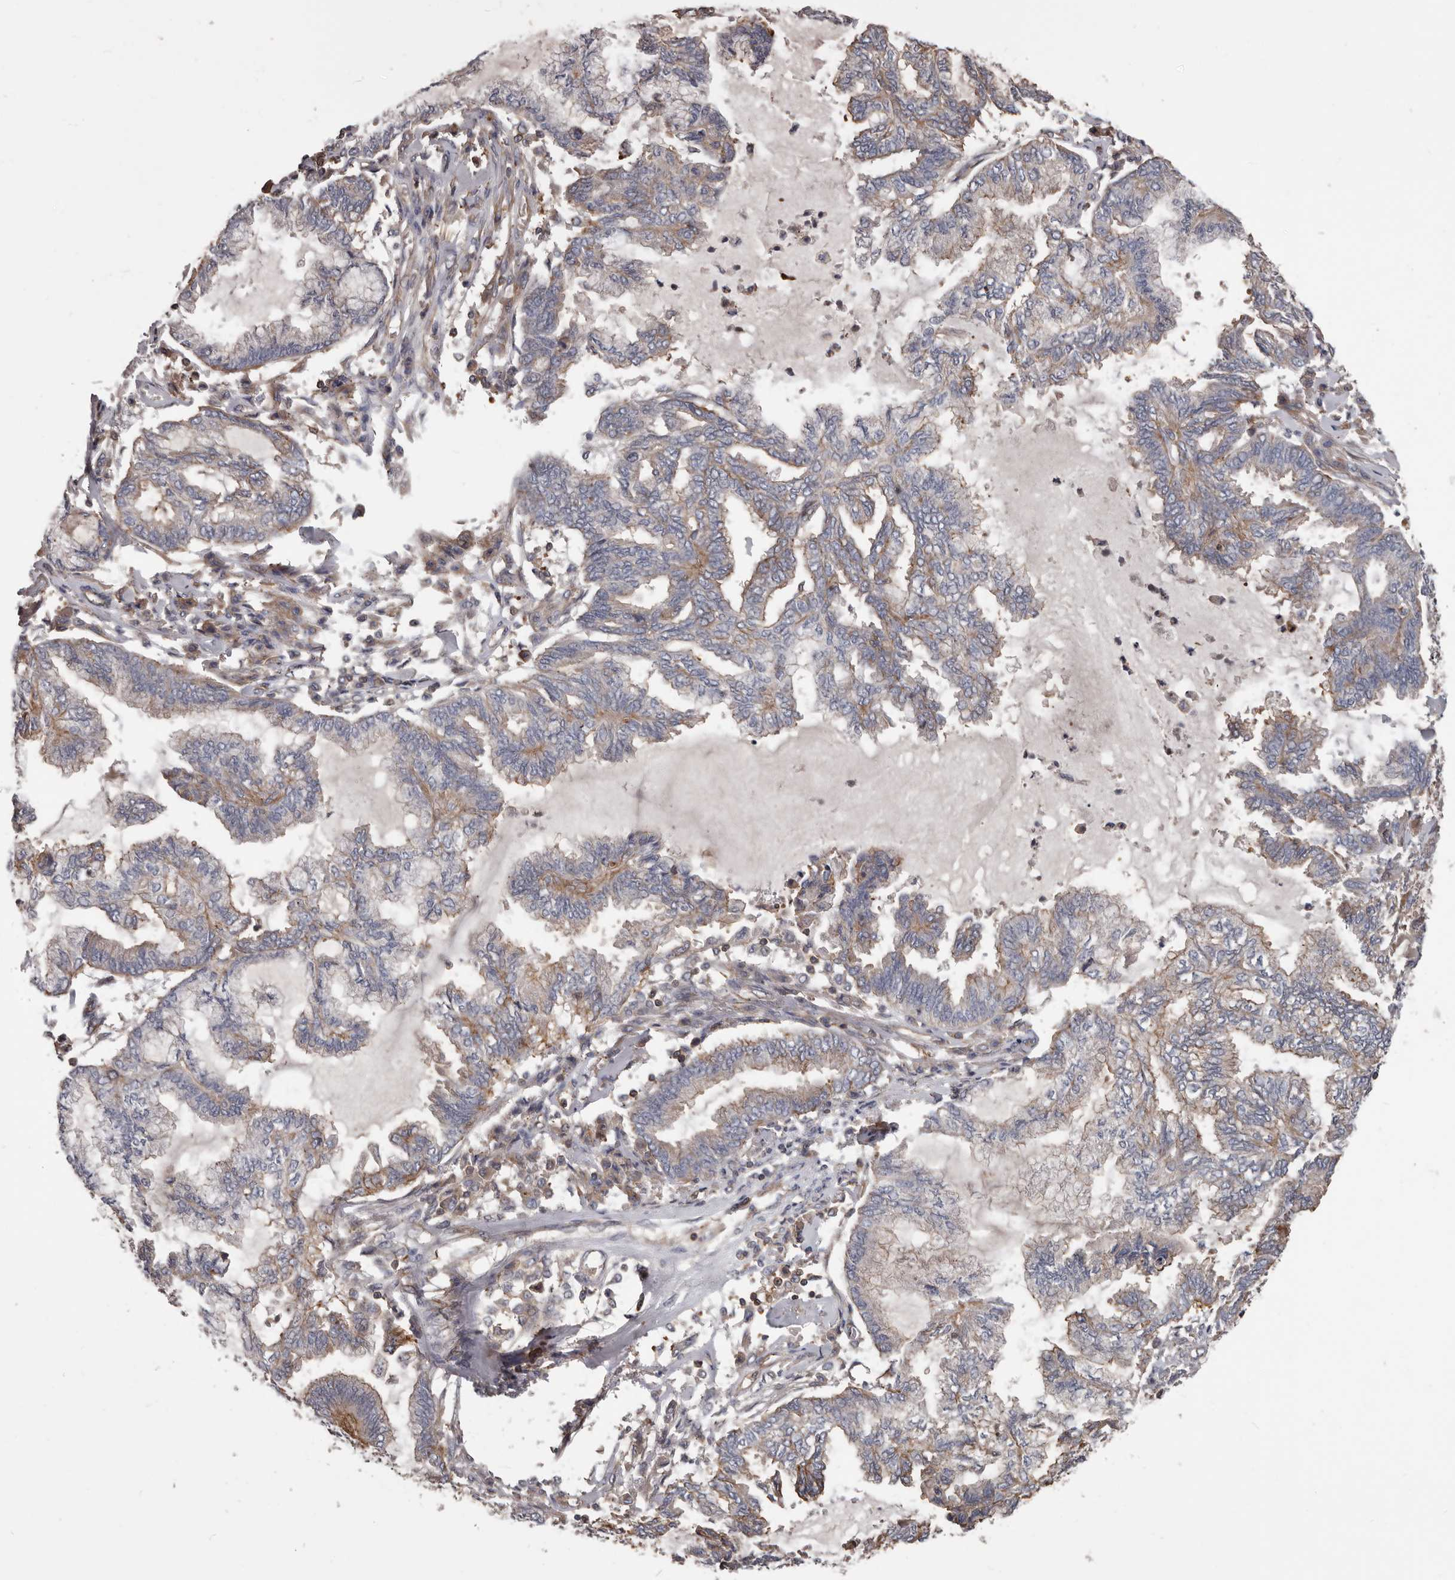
{"staining": {"intensity": "weak", "quantity": "25%-75%", "location": "cytoplasmic/membranous"}, "tissue": "endometrial cancer", "cell_type": "Tumor cells", "image_type": "cancer", "snomed": [{"axis": "morphology", "description": "Adenocarcinoma, NOS"}, {"axis": "topography", "description": "Endometrium"}], "caption": "Immunohistochemical staining of human adenocarcinoma (endometrial) reveals low levels of weak cytoplasmic/membranous staining in approximately 25%-75% of tumor cells.", "gene": "PNRC2", "patient": {"sex": "female", "age": 86}}